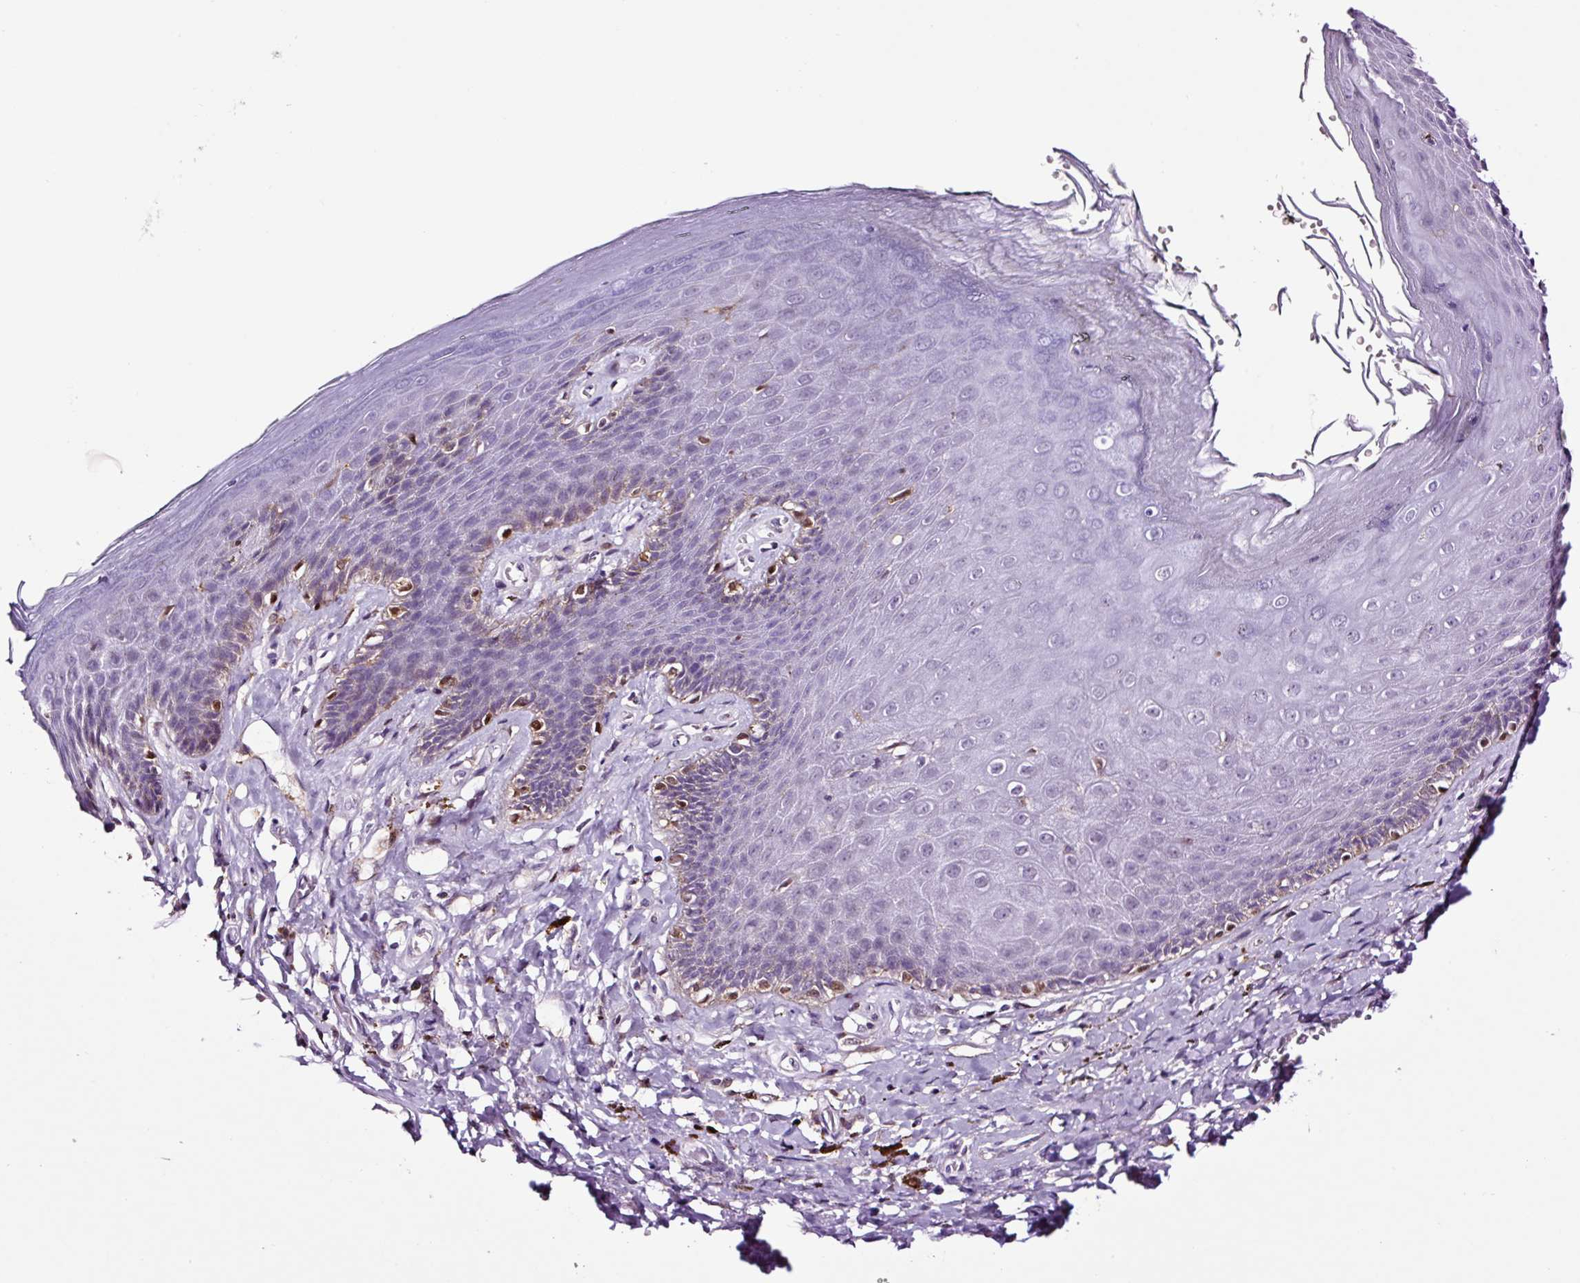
{"staining": {"intensity": "moderate", "quantity": "<25%", "location": "cytoplasmic/membranous,nuclear"}, "tissue": "skin", "cell_type": "Epidermal cells", "image_type": "normal", "snomed": [{"axis": "morphology", "description": "Normal tissue, NOS"}, {"axis": "topography", "description": "Anal"}, {"axis": "topography", "description": "Peripheral nerve tissue"}], "caption": "This is an image of immunohistochemistry (IHC) staining of normal skin, which shows moderate expression in the cytoplasmic/membranous,nuclear of epidermal cells.", "gene": "TAFA3", "patient": {"sex": "male", "age": 53}}